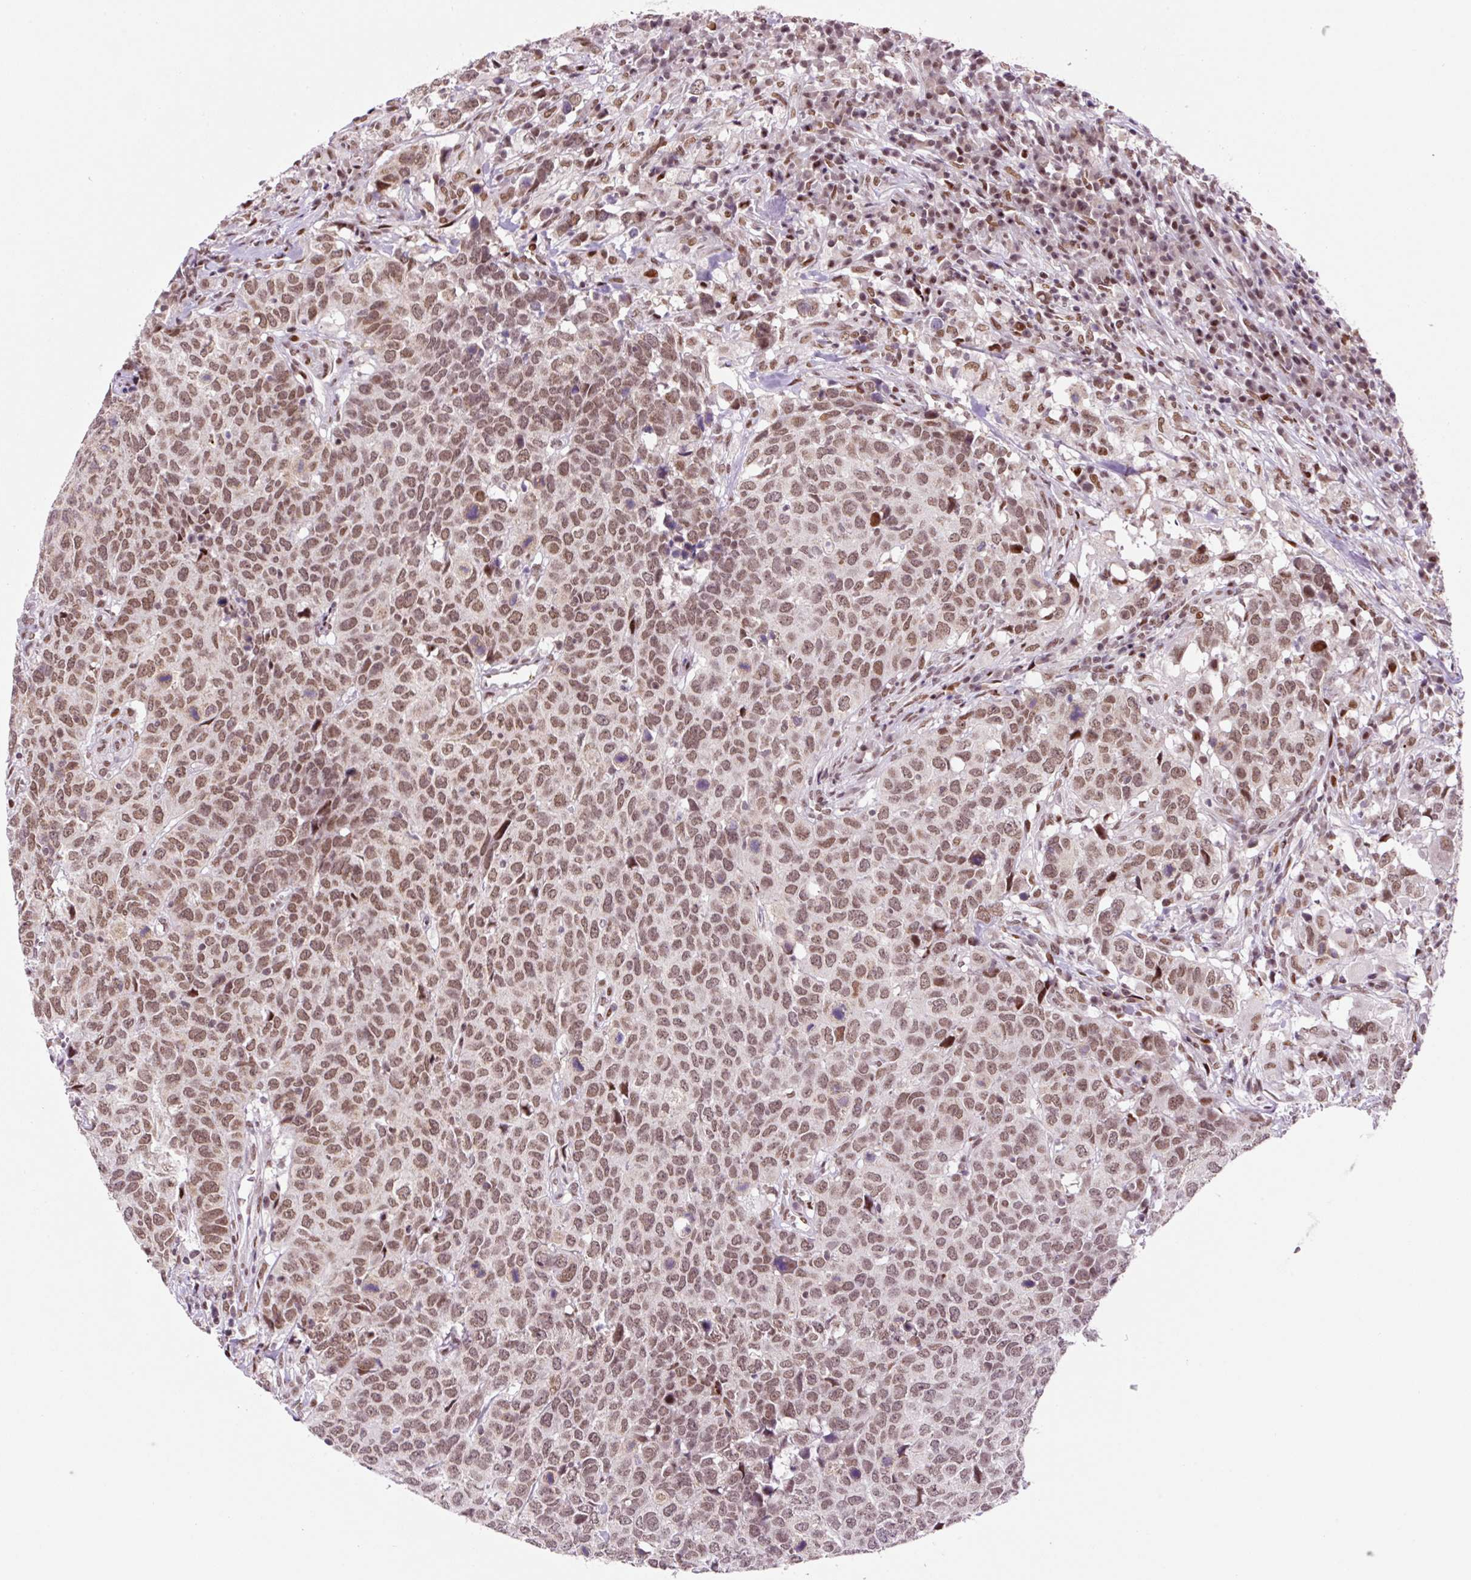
{"staining": {"intensity": "moderate", "quantity": ">75%", "location": "nuclear"}, "tissue": "head and neck cancer", "cell_type": "Tumor cells", "image_type": "cancer", "snomed": [{"axis": "morphology", "description": "Normal tissue, NOS"}, {"axis": "morphology", "description": "Squamous cell carcinoma, NOS"}, {"axis": "topography", "description": "Skeletal muscle"}, {"axis": "topography", "description": "Vascular tissue"}, {"axis": "topography", "description": "Peripheral nerve tissue"}, {"axis": "topography", "description": "Head-Neck"}], "caption": "Immunohistochemistry (IHC) image of head and neck cancer (squamous cell carcinoma) stained for a protein (brown), which exhibits medium levels of moderate nuclear staining in approximately >75% of tumor cells.", "gene": "CCNL2", "patient": {"sex": "male", "age": 66}}